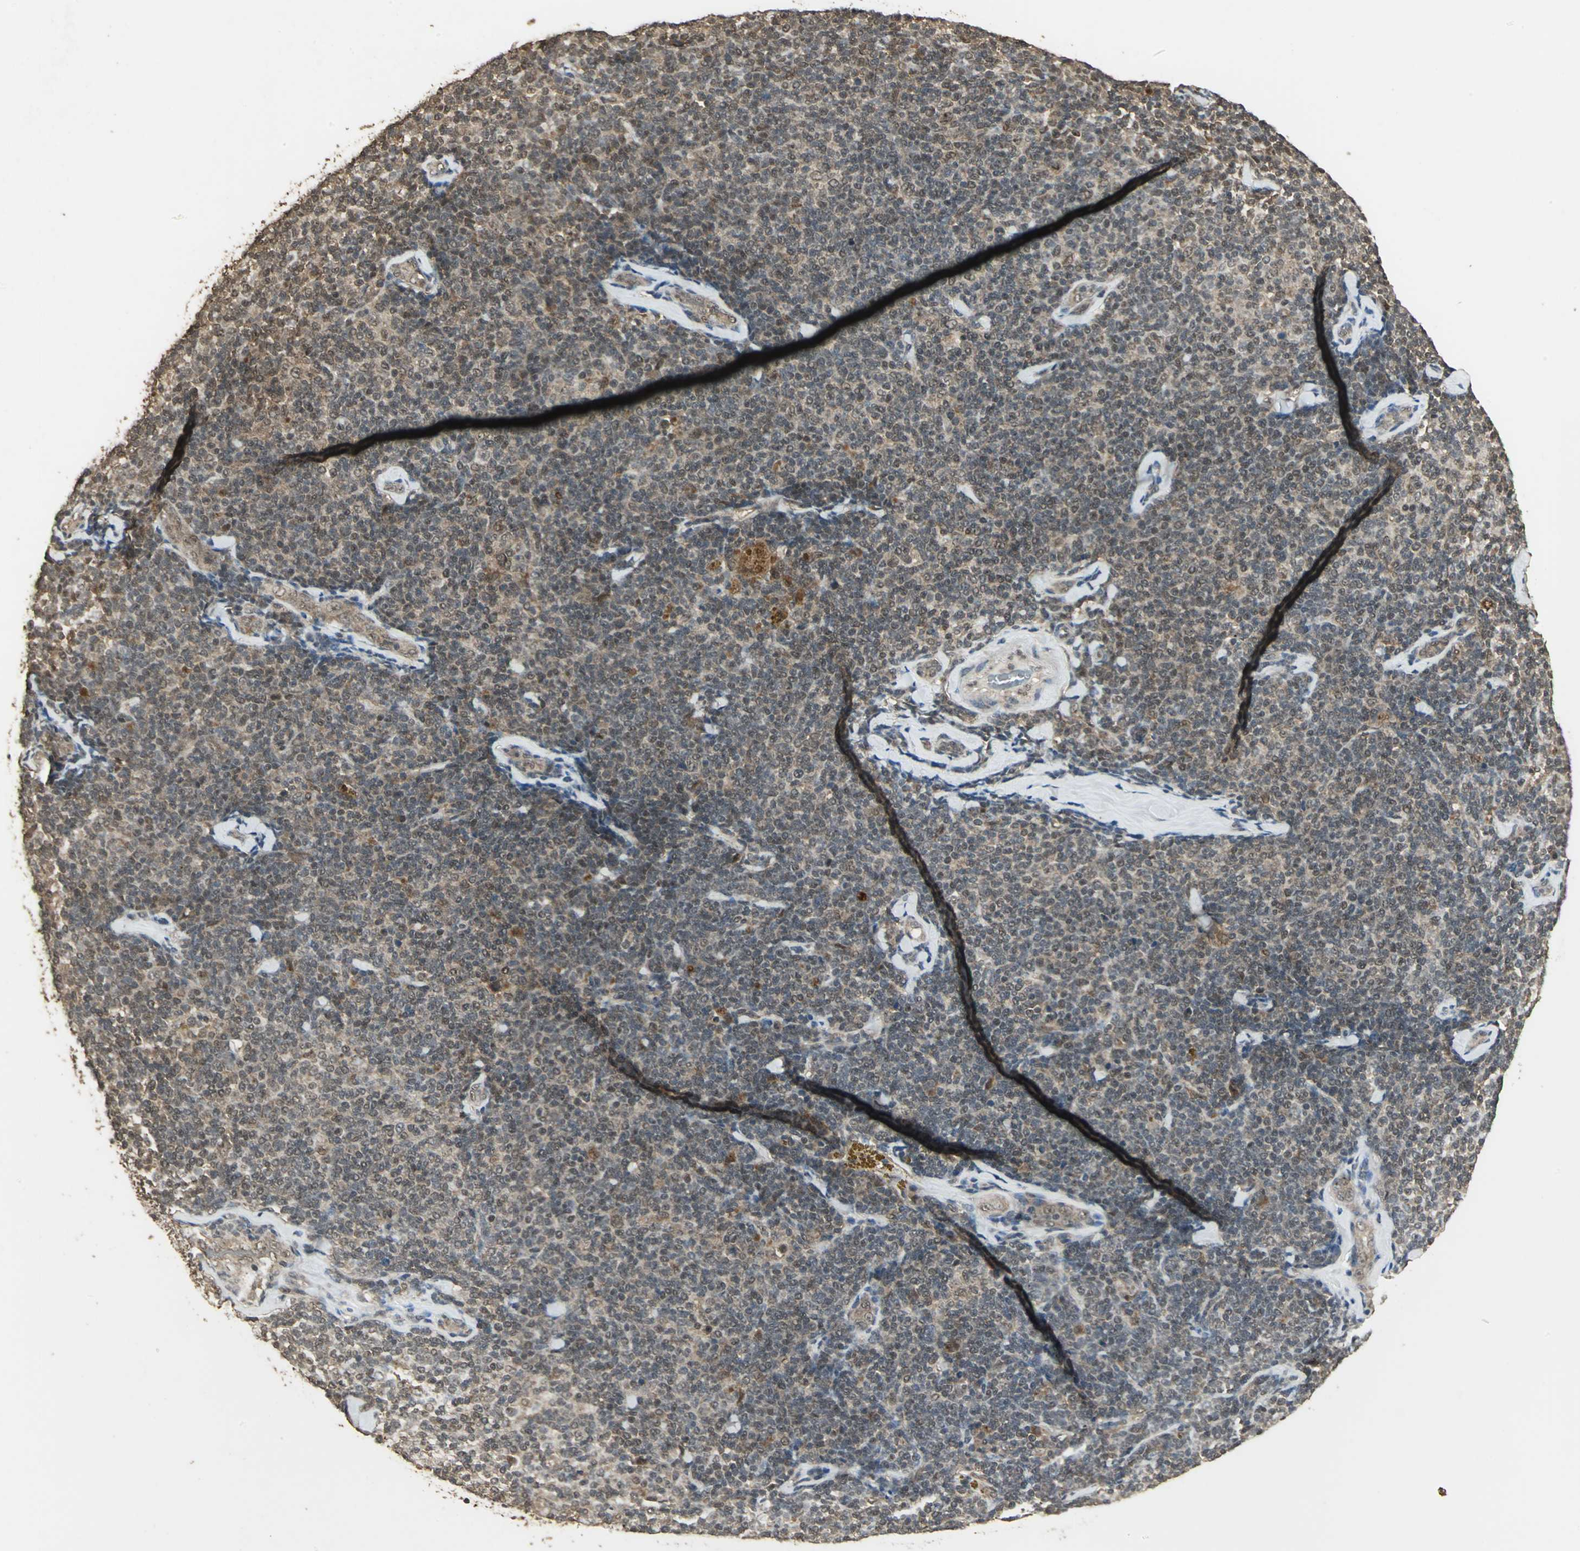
{"staining": {"intensity": "moderate", "quantity": ">75%", "location": "cytoplasmic/membranous"}, "tissue": "lymphoma", "cell_type": "Tumor cells", "image_type": "cancer", "snomed": [{"axis": "morphology", "description": "Malignant lymphoma, non-Hodgkin's type, Low grade"}, {"axis": "topography", "description": "Lymph node"}], "caption": "Immunohistochemical staining of human low-grade malignant lymphoma, non-Hodgkin's type demonstrates medium levels of moderate cytoplasmic/membranous staining in approximately >75% of tumor cells.", "gene": "UCHL5", "patient": {"sex": "female", "age": 56}}